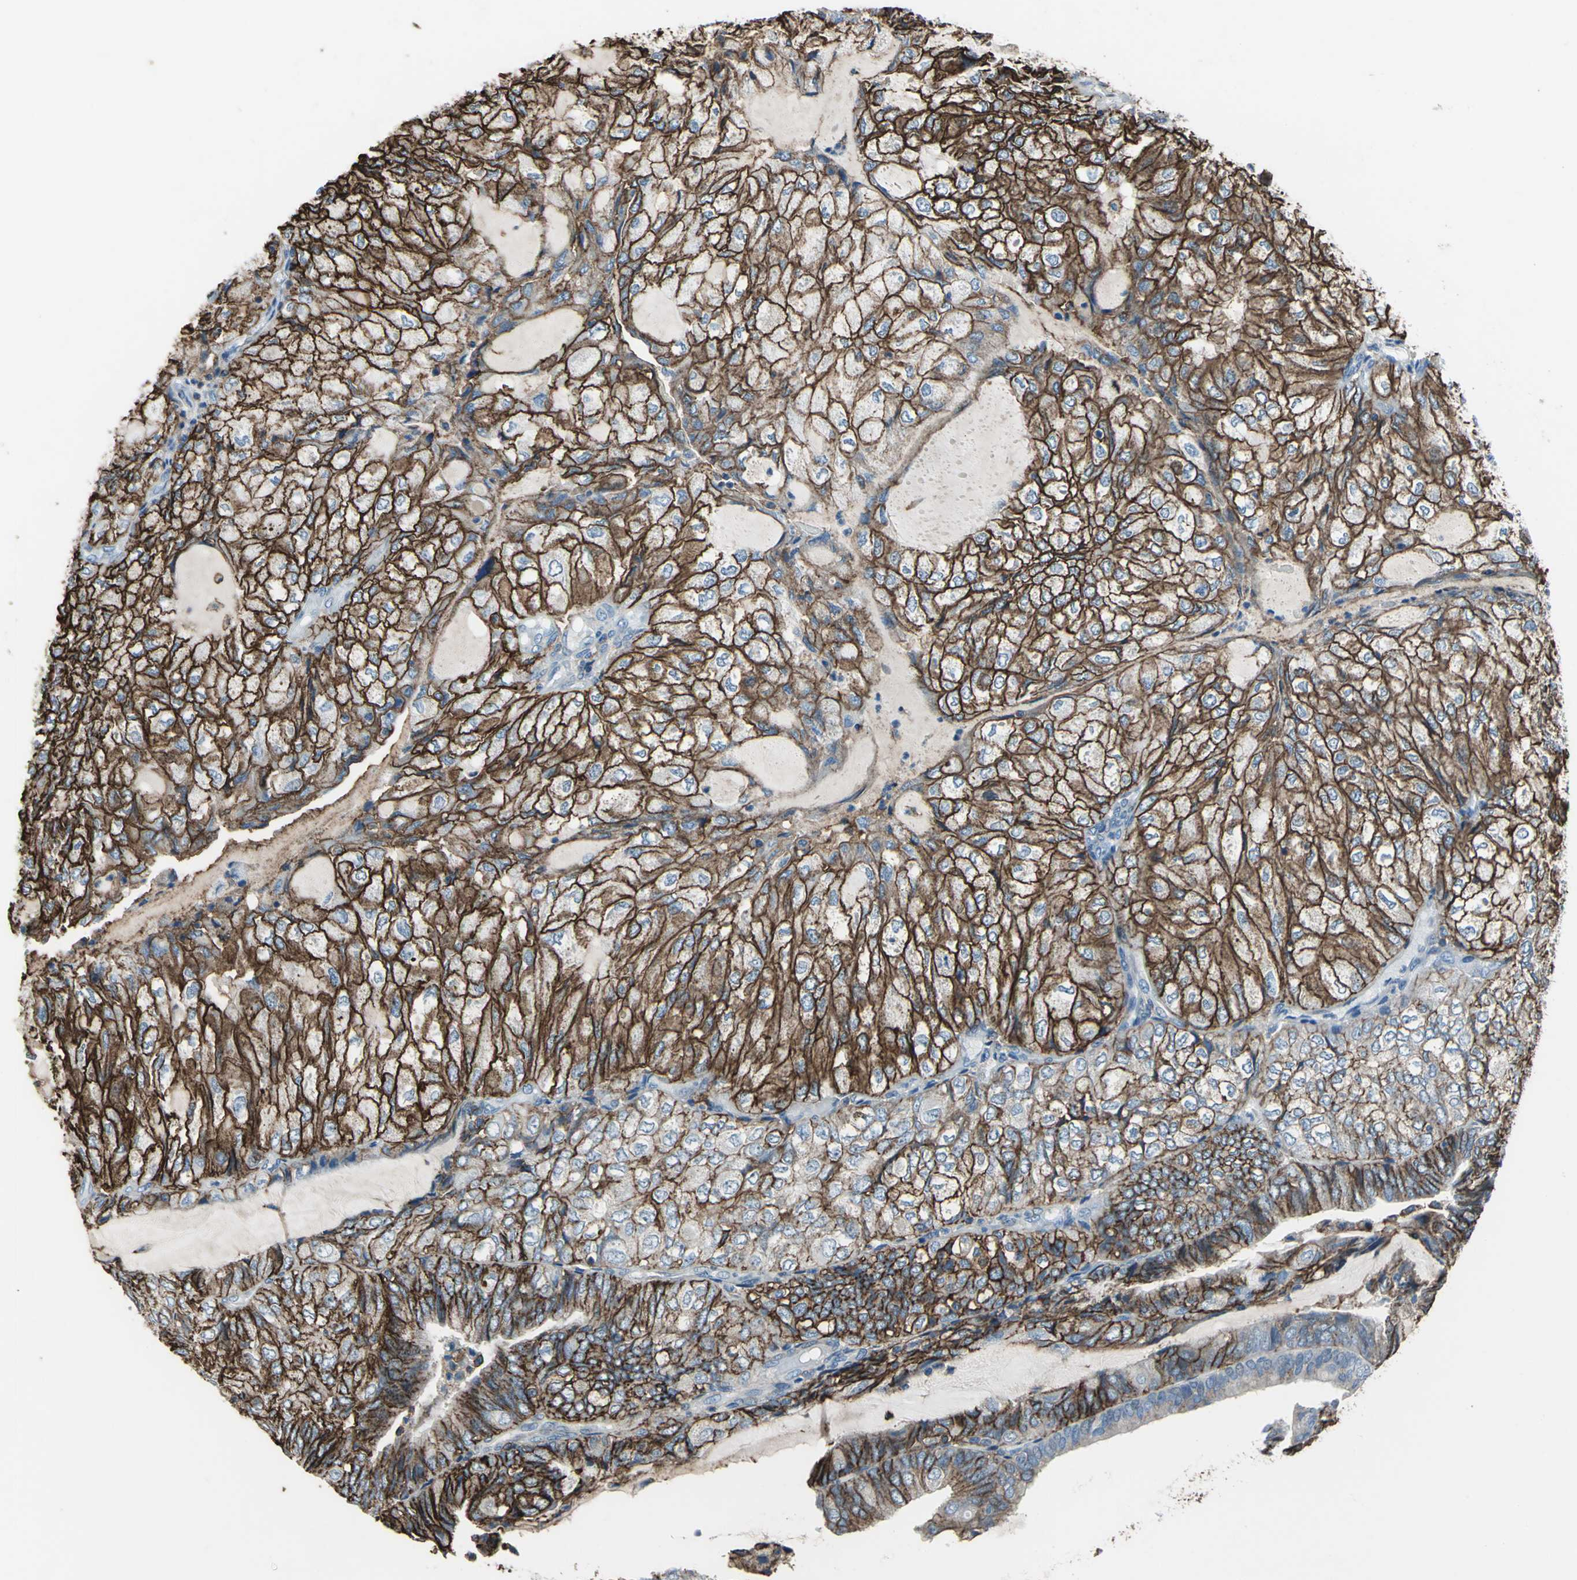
{"staining": {"intensity": "strong", "quantity": ">75%", "location": "cytoplasmic/membranous"}, "tissue": "endometrial cancer", "cell_type": "Tumor cells", "image_type": "cancer", "snomed": [{"axis": "morphology", "description": "Adenocarcinoma, NOS"}, {"axis": "topography", "description": "Endometrium"}], "caption": "Human adenocarcinoma (endometrial) stained with a protein marker shows strong staining in tumor cells.", "gene": "CD44", "patient": {"sex": "female", "age": 81}}